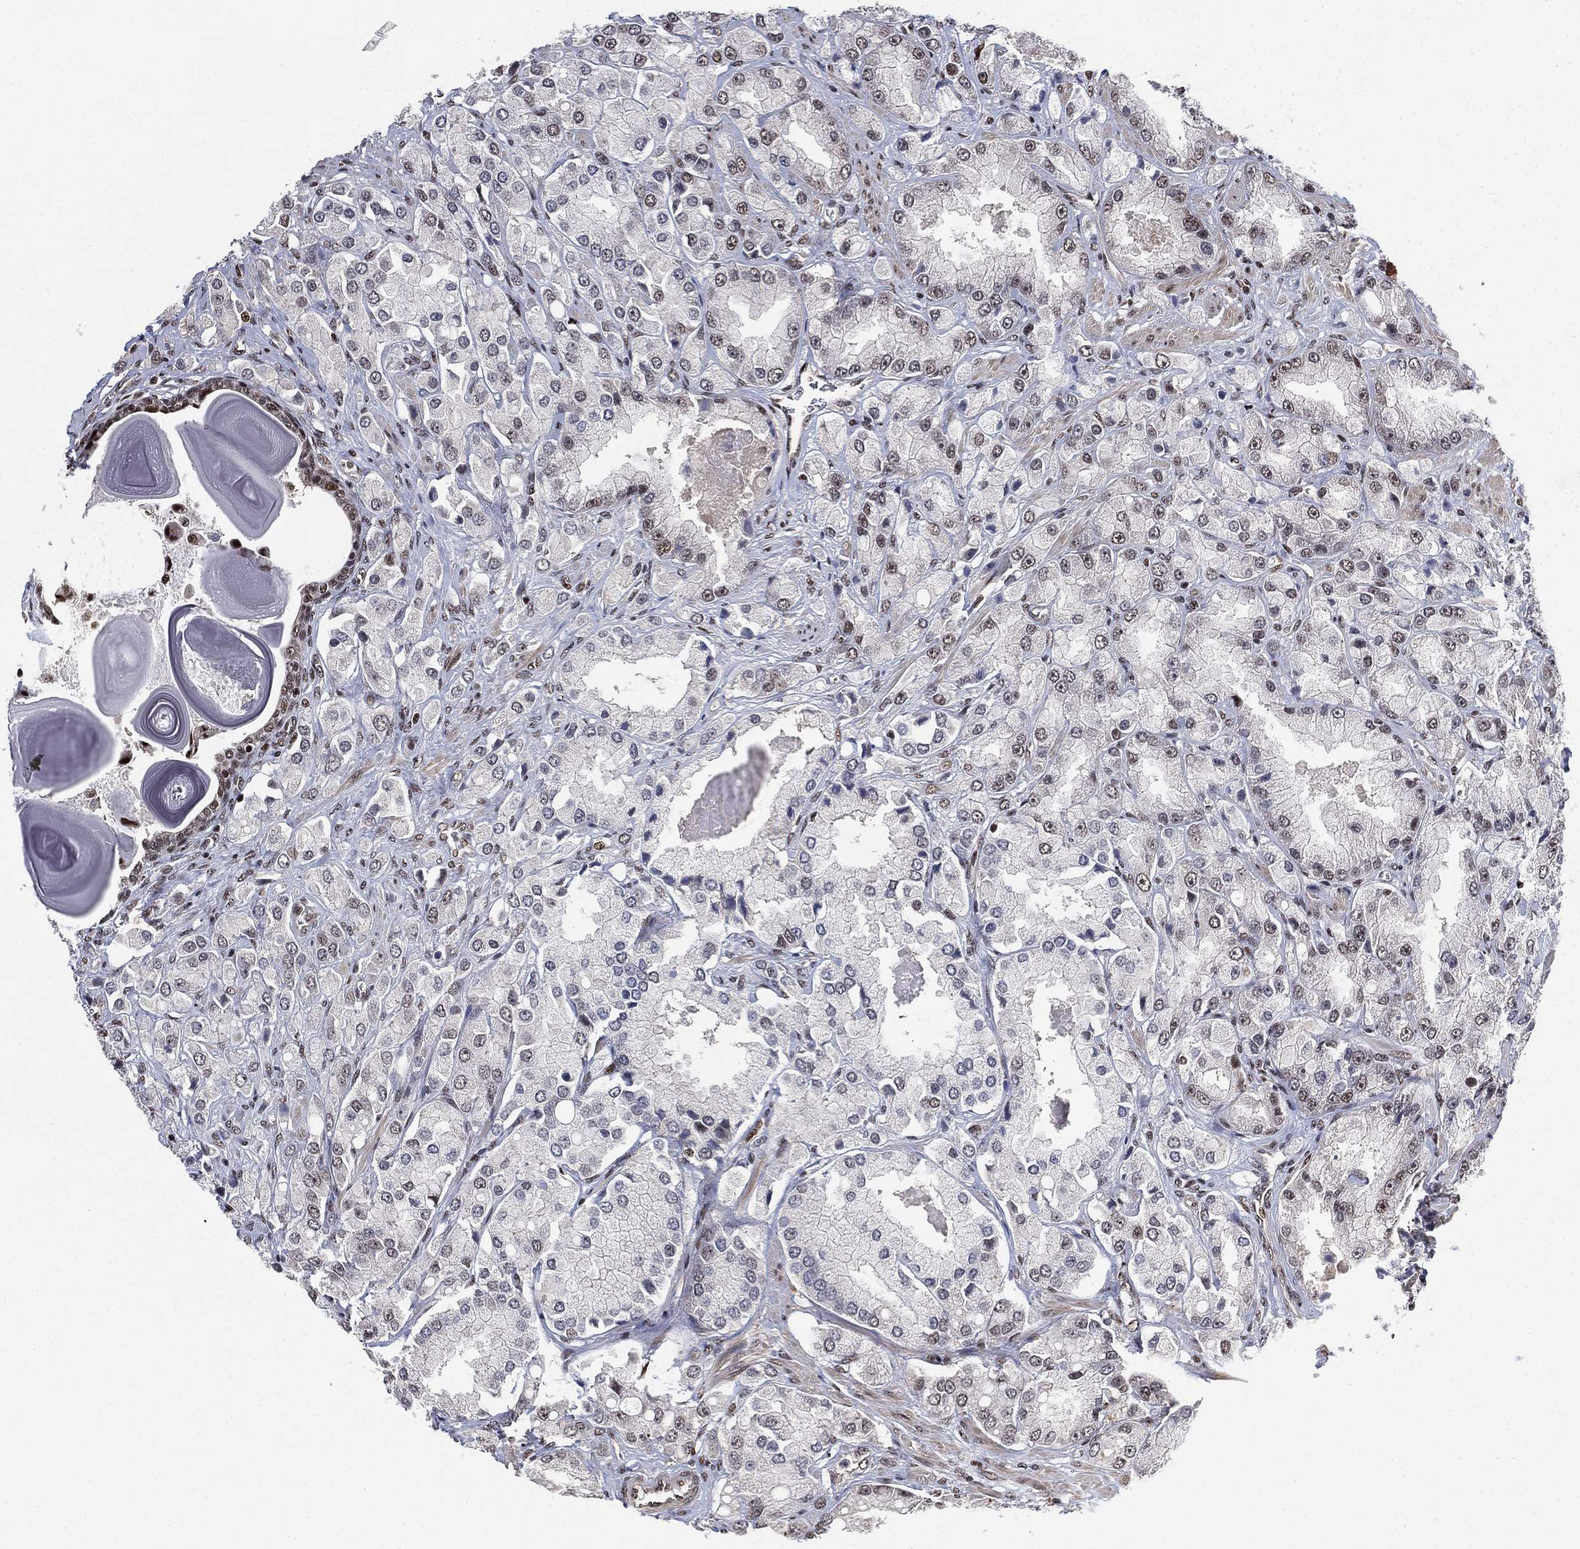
{"staining": {"intensity": "moderate", "quantity": "<25%", "location": "nuclear"}, "tissue": "prostate cancer", "cell_type": "Tumor cells", "image_type": "cancer", "snomed": [{"axis": "morphology", "description": "Adenocarcinoma, NOS"}, {"axis": "topography", "description": "Prostate and seminal vesicle, NOS"}, {"axis": "topography", "description": "Prostate"}], "caption": "This image demonstrates prostate adenocarcinoma stained with IHC to label a protein in brown. The nuclear of tumor cells show moderate positivity for the protein. Nuclei are counter-stained blue.", "gene": "ZSCAN30", "patient": {"sex": "male", "age": 64}}